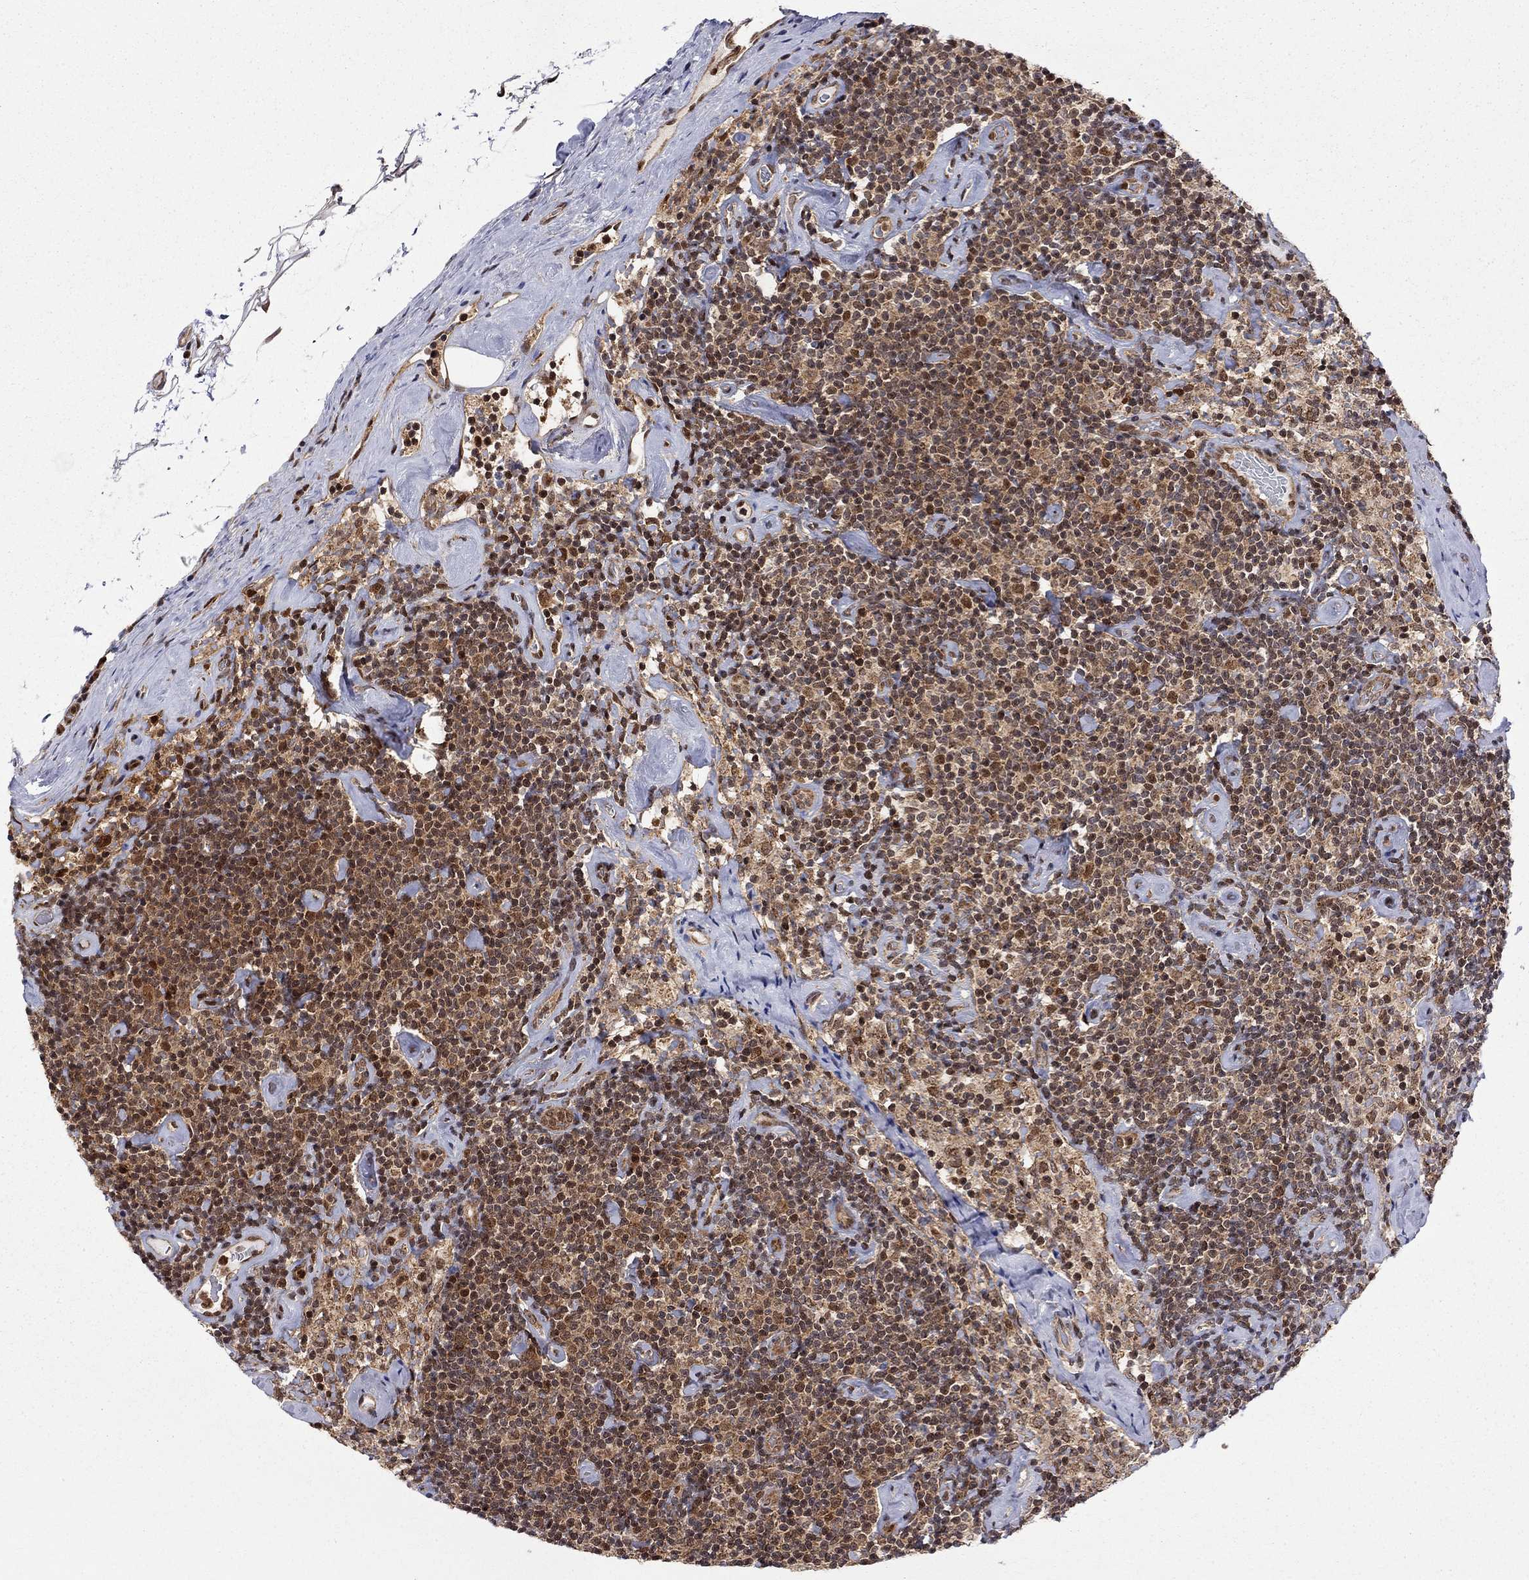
{"staining": {"intensity": "moderate", "quantity": "25%-75%", "location": "cytoplasmic/membranous,nuclear"}, "tissue": "lymphoma", "cell_type": "Tumor cells", "image_type": "cancer", "snomed": [{"axis": "morphology", "description": "Malignant lymphoma, non-Hodgkin's type, Low grade"}, {"axis": "topography", "description": "Lymph node"}], "caption": "Lymphoma was stained to show a protein in brown. There is medium levels of moderate cytoplasmic/membranous and nuclear expression in about 25%-75% of tumor cells.", "gene": "ELOB", "patient": {"sex": "male", "age": 81}}